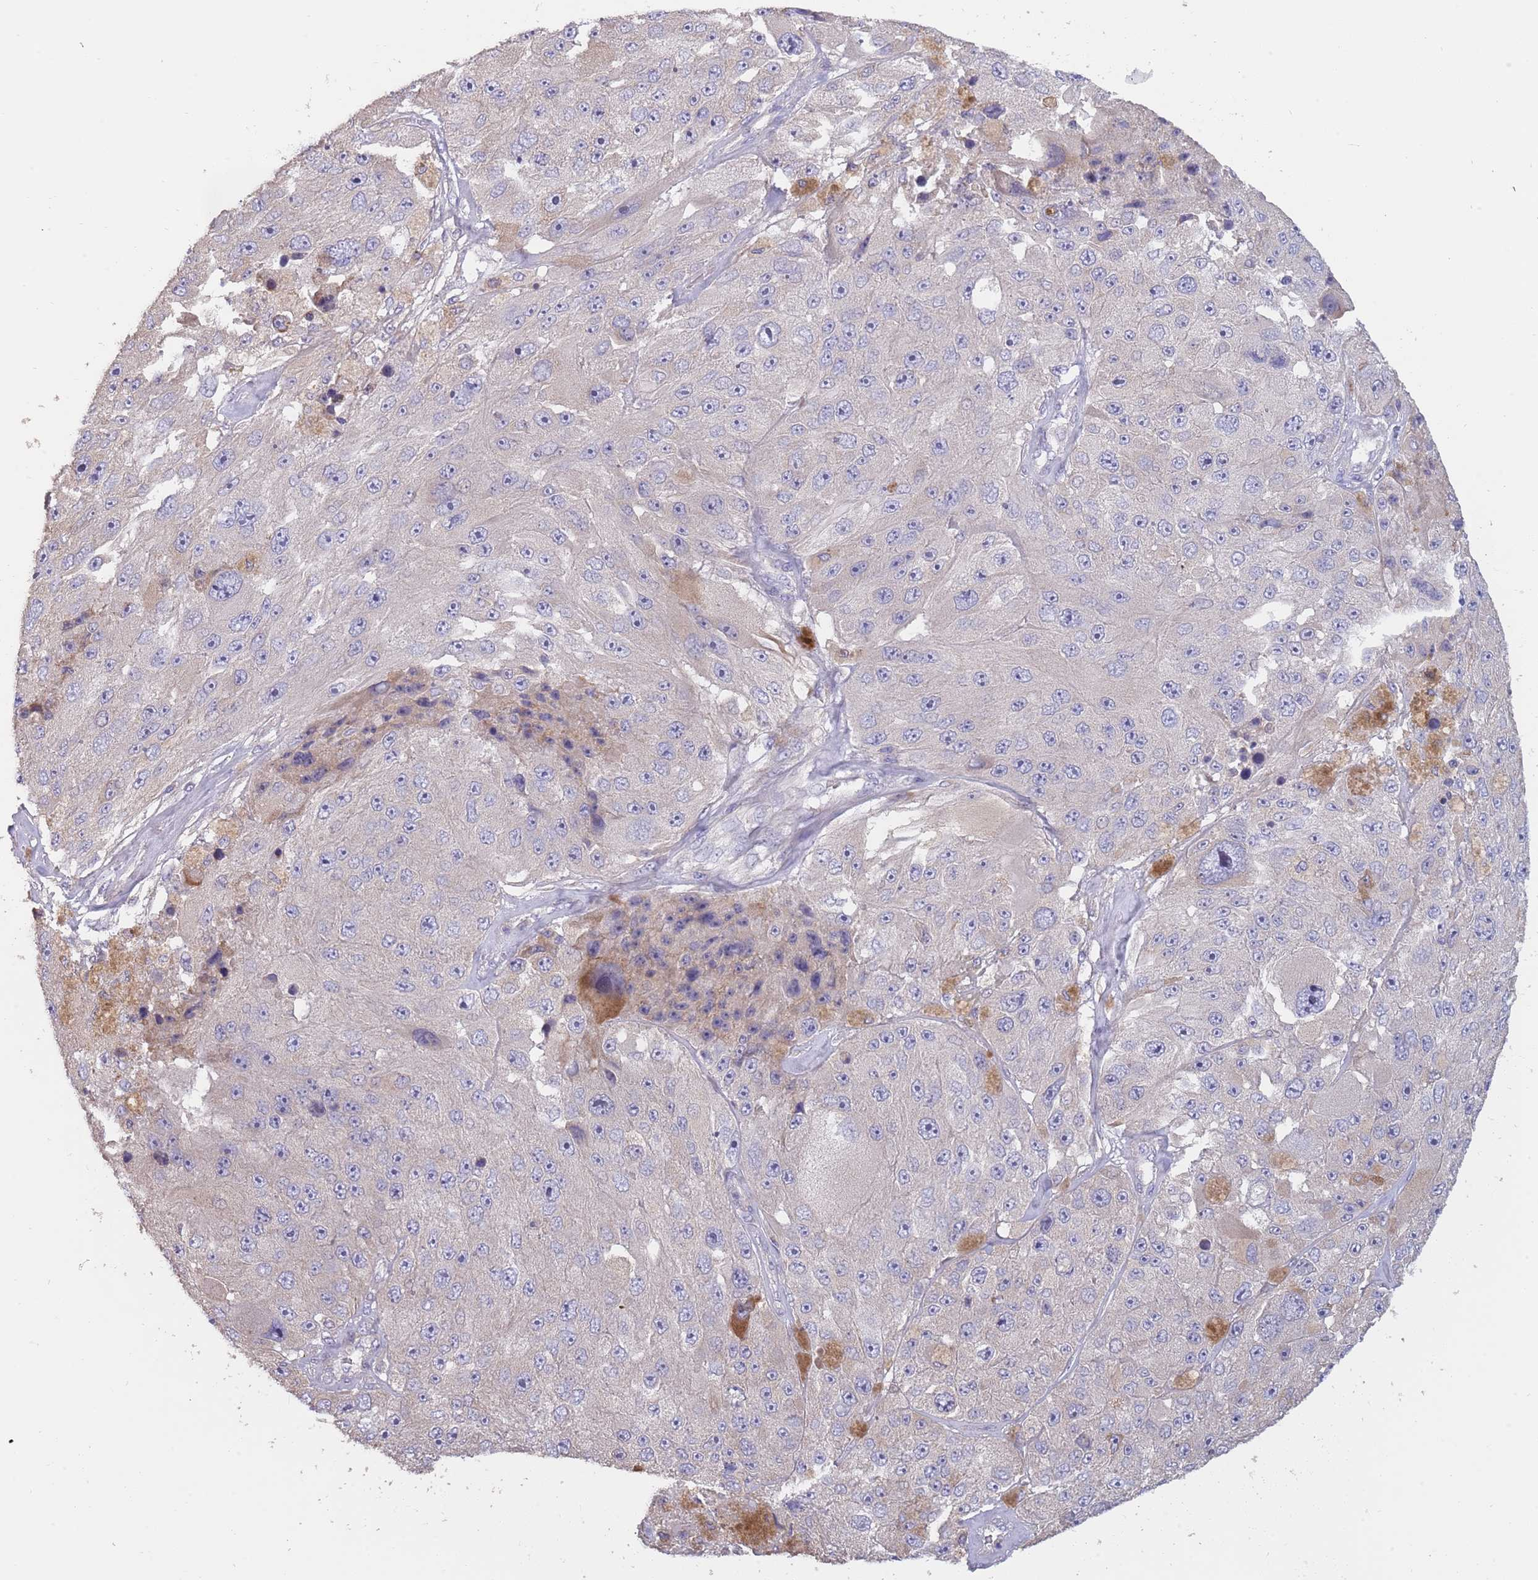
{"staining": {"intensity": "negative", "quantity": "none", "location": "none"}, "tissue": "melanoma", "cell_type": "Tumor cells", "image_type": "cancer", "snomed": [{"axis": "morphology", "description": "Malignant melanoma, Metastatic site"}, {"axis": "topography", "description": "Lymph node"}], "caption": "The immunohistochemistry image has no significant staining in tumor cells of melanoma tissue.", "gene": "SUSD1", "patient": {"sex": "male", "age": 62}}